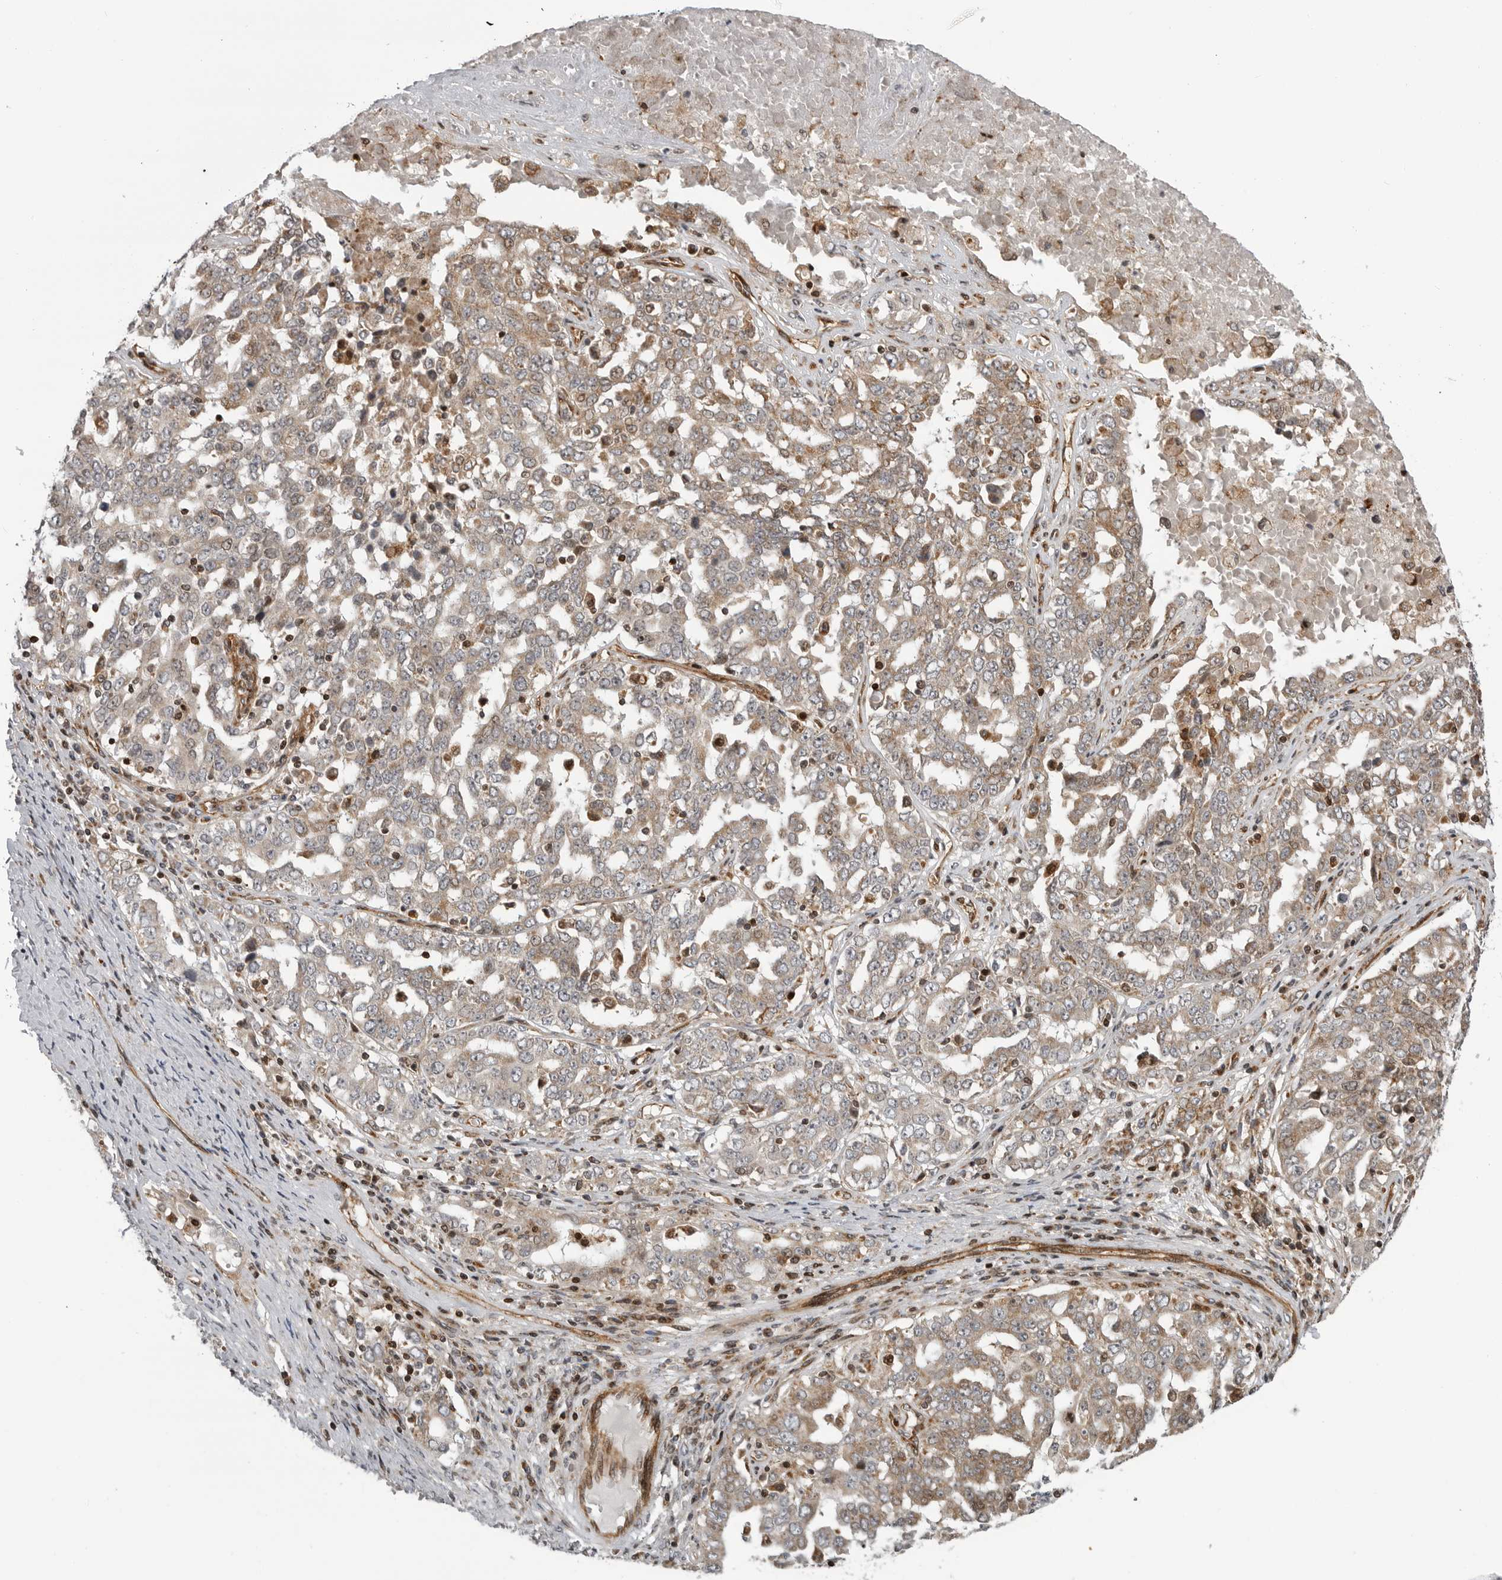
{"staining": {"intensity": "moderate", "quantity": "25%-75%", "location": "cytoplasmic/membranous"}, "tissue": "ovarian cancer", "cell_type": "Tumor cells", "image_type": "cancer", "snomed": [{"axis": "morphology", "description": "Carcinoma, endometroid"}, {"axis": "topography", "description": "Ovary"}], "caption": "Approximately 25%-75% of tumor cells in endometroid carcinoma (ovarian) exhibit moderate cytoplasmic/membranous protein staining as visualized by brown immunohistochemical staining.", "gene": "ABL1", "patient": {"sex": "female", "age": 62}}